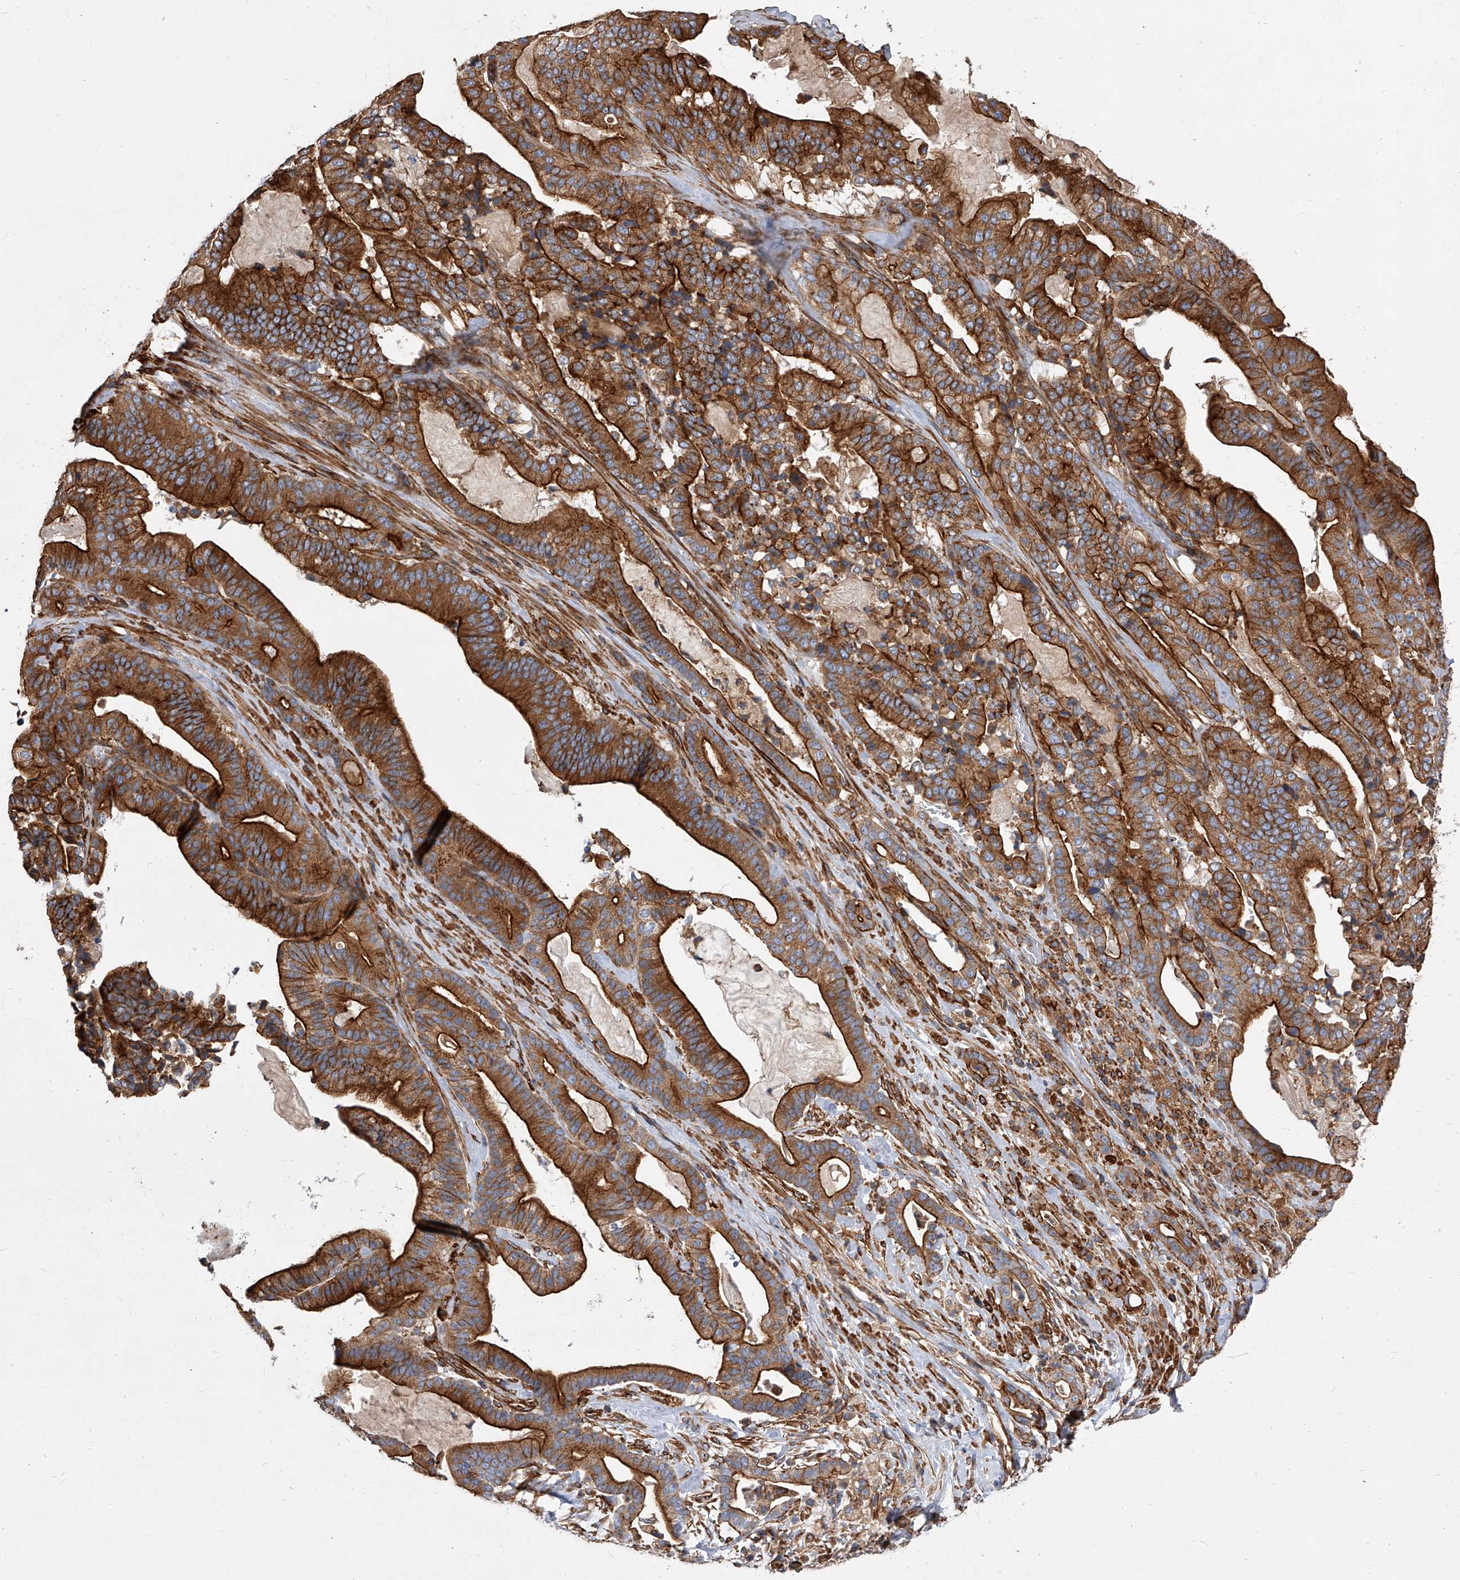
{"staining": {"intensity": "strong", "quantity": ">75%", "location": "cytoplasmic/membranous"}, "tissue": "pancreatic cancer", "cell_type": "Tumor cells", "image_type": "cancer", "snomed": [{"axis": "morphology", "description": "Adenocarcinoma, NOS"}, {"axis": "topography", "description": "Pancreas"}], "caption": "The photomicrograph reveals staining of adenocarcinoma (pancreatic), revealing strong cytoplasmic/membranous protein staining (brown color) within tumor cells.", "gene": "PISD", "patient": {"sex": "male", "age": 63}}